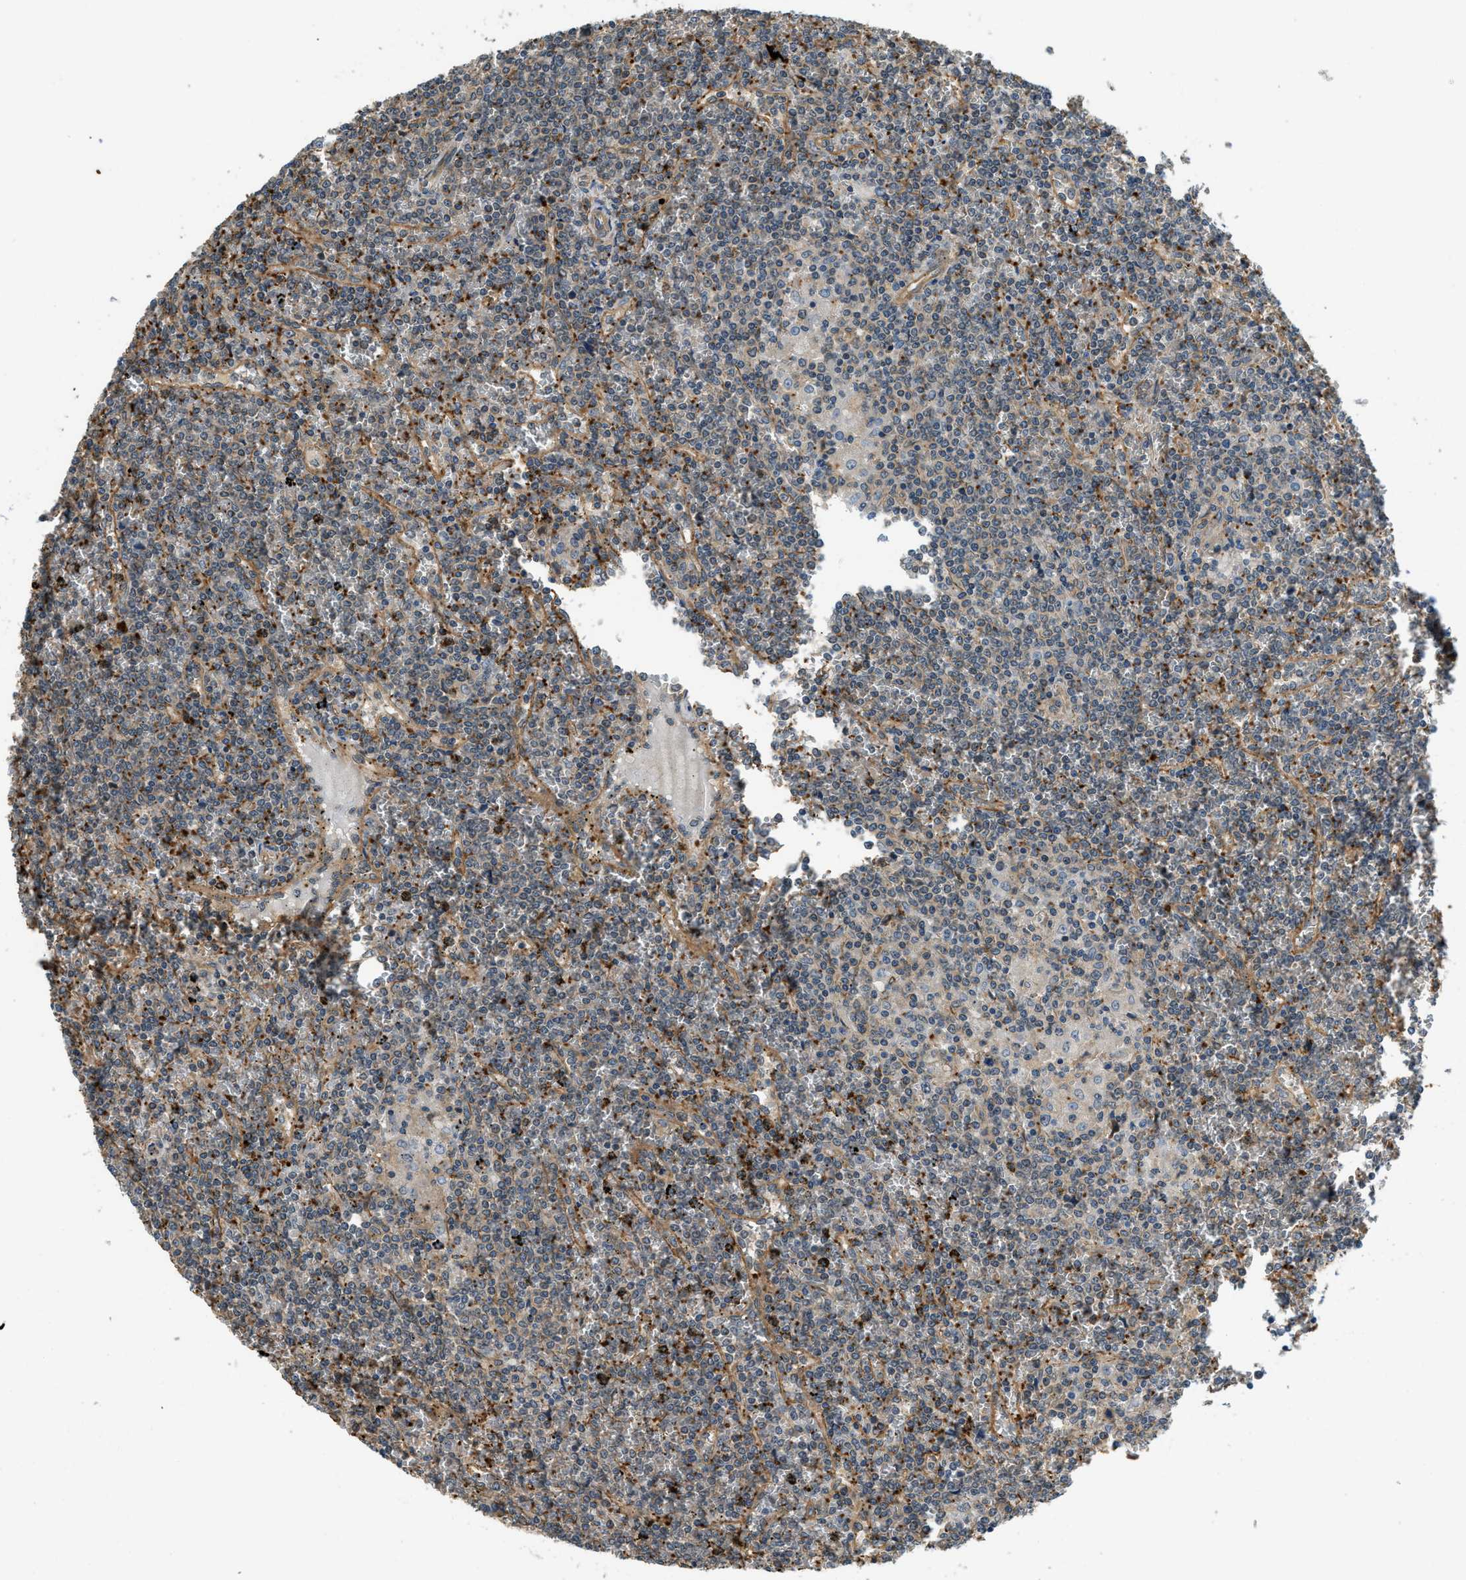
{"staining": {"intensity": "negative", "quantity": "none", "location": "none"}, "tissue": "lymphoma", "cell_type": "Tumor cells", "image_type": "cancer", "snomed": [{"axis": "morphology", "description": "Malignant lymphoma, non-Hodgkin's type, Low grade"}, {"axis": "topography", "description": "Spleen"}], "caption": "Lymphoma stained for a protein using immunohistochemistry displays no positivity tumor cells.", "gene": "CGN", "patient": {"sex": "female", "age": 19}}